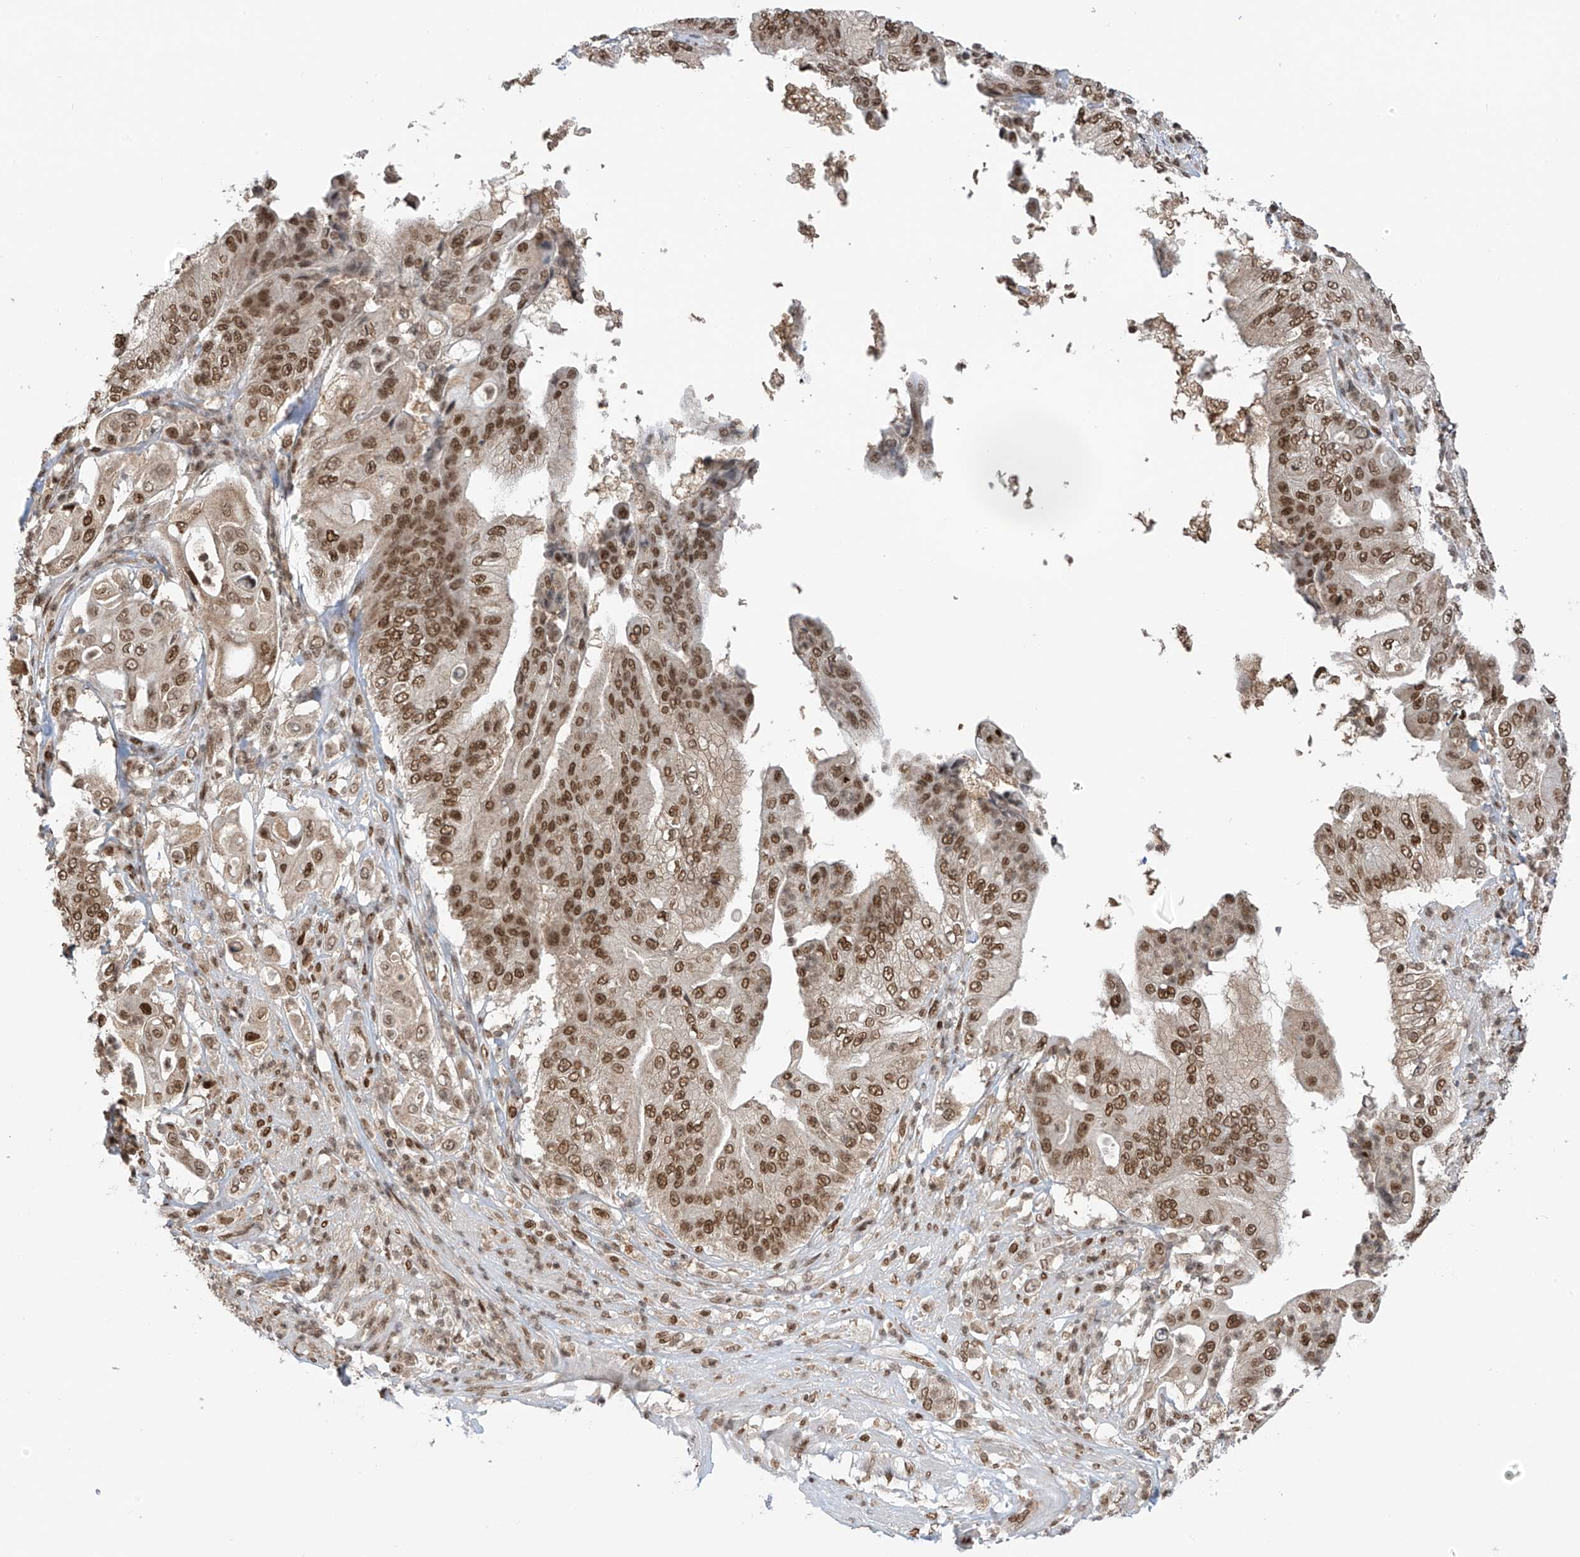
{"staining": {"intensity": "moderate", "quantity": ">75%", "location": "nuclear"}, "tissue": "pancreatic cancer", "cell_type": "Tumor cells", "image_type": "cancer", "snomed": [{"axis": "morphology", "description": "Adenocarcinoma, NOS"}, {"axis": "topography", "description": "Pancreas"}], "caption": "Protein staining by immunohistochemistry displays moderate nuclear positivity in about >75% of tumor cells in adenocarcinoma (pancreatic). The staining was performed using DAB, with brown indicating positive protein expression. Nuclei are stained blue with hematoxylin.", "gene": "KPNB1", "patient": {"sex": "female", "age": 77}}